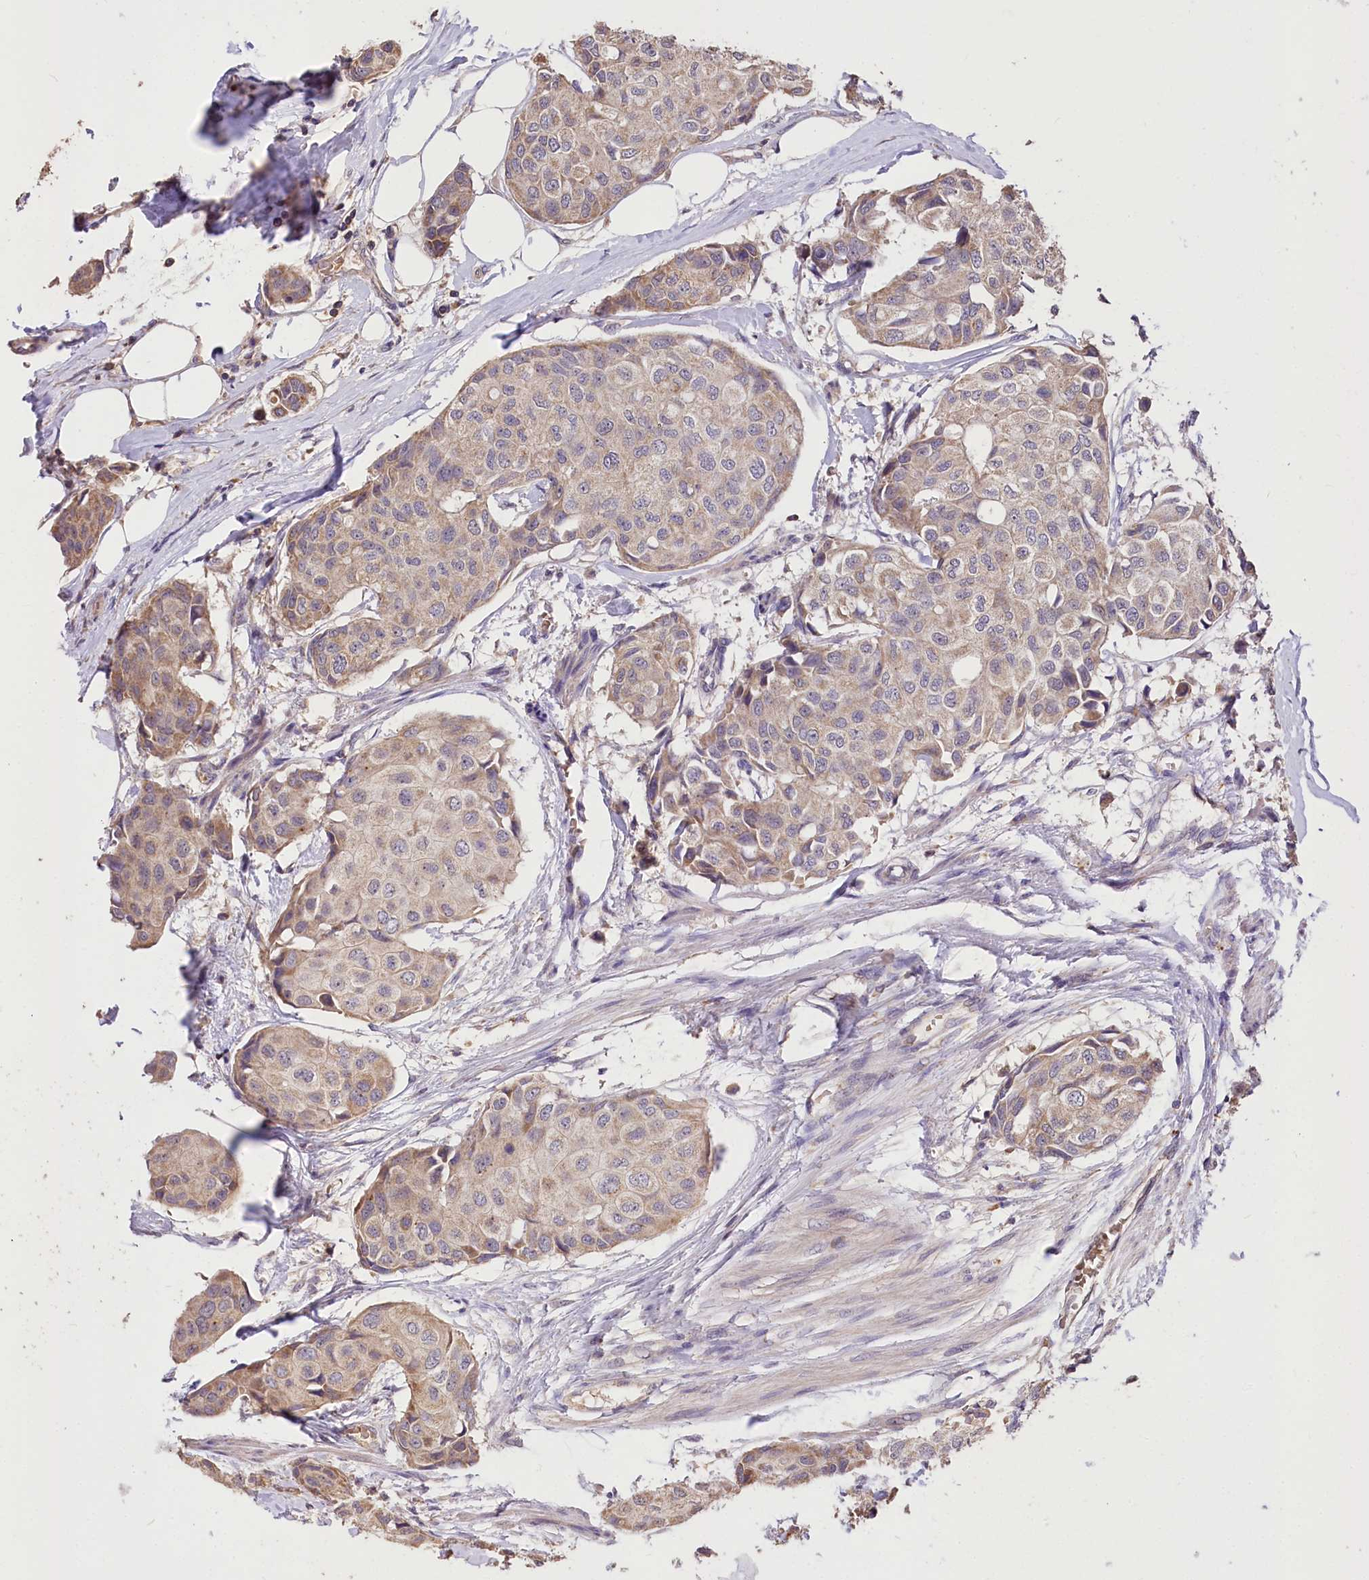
{"staining": {"intensity": "weak", "quantity": ">75%", "location": "cytoplasmic/membranous"}, "tissue": "breast cancer", "cell_type": "Tumor cells", "image_type": "cancer", "snomed": [{"axis": "morphology", "description": "Duct carcinoma"}, {"axis": "topography", "description": "Breast"}], "caption": "A brown stain highlights weak cytoplasmic/membranous staining of a protein in breast intraductal carcinoma tumor cells.", "gene": "SERGEF", "patient": {"sex": "female", "age": 80}}